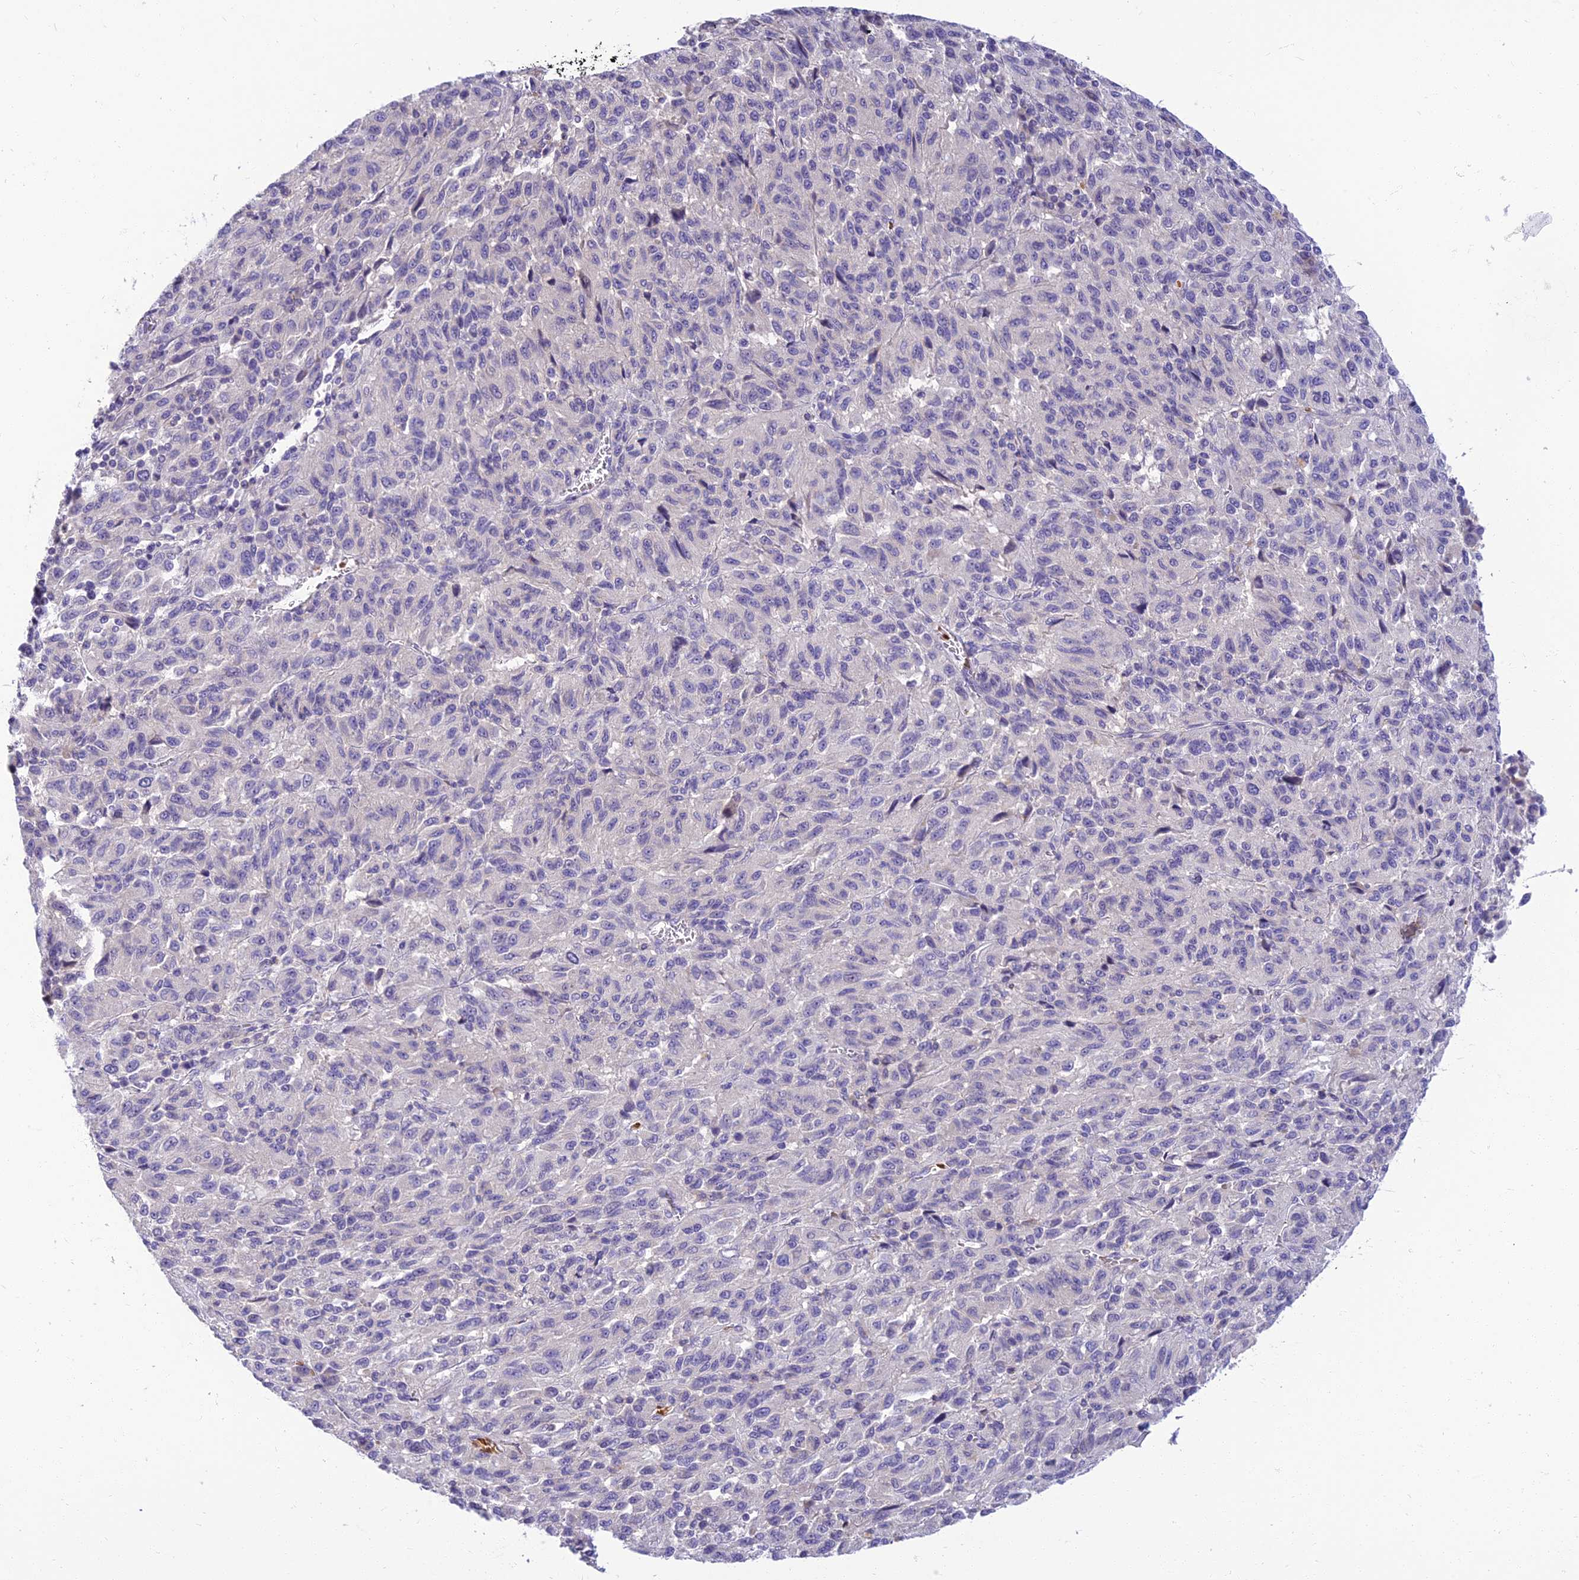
{"staining": {"intensity": "negative", "quantity": "none", "location": "none"}, "tissue": "melanoma", "cell_type": "Tumor cells", "image_type": "cancer", "snomed": [{"axis": "morphology", "description": "Malignant melanoma, Metastatic site"}, {"axis": "topography", "description": "Lung"}], "caption": "High power microscopy histopathology image of an IHC histopathology image of melanoma, revealing no significant staining in tumor cells.", "gene": "CLIP4", "patient": {"sex": "male", "age": 64}}